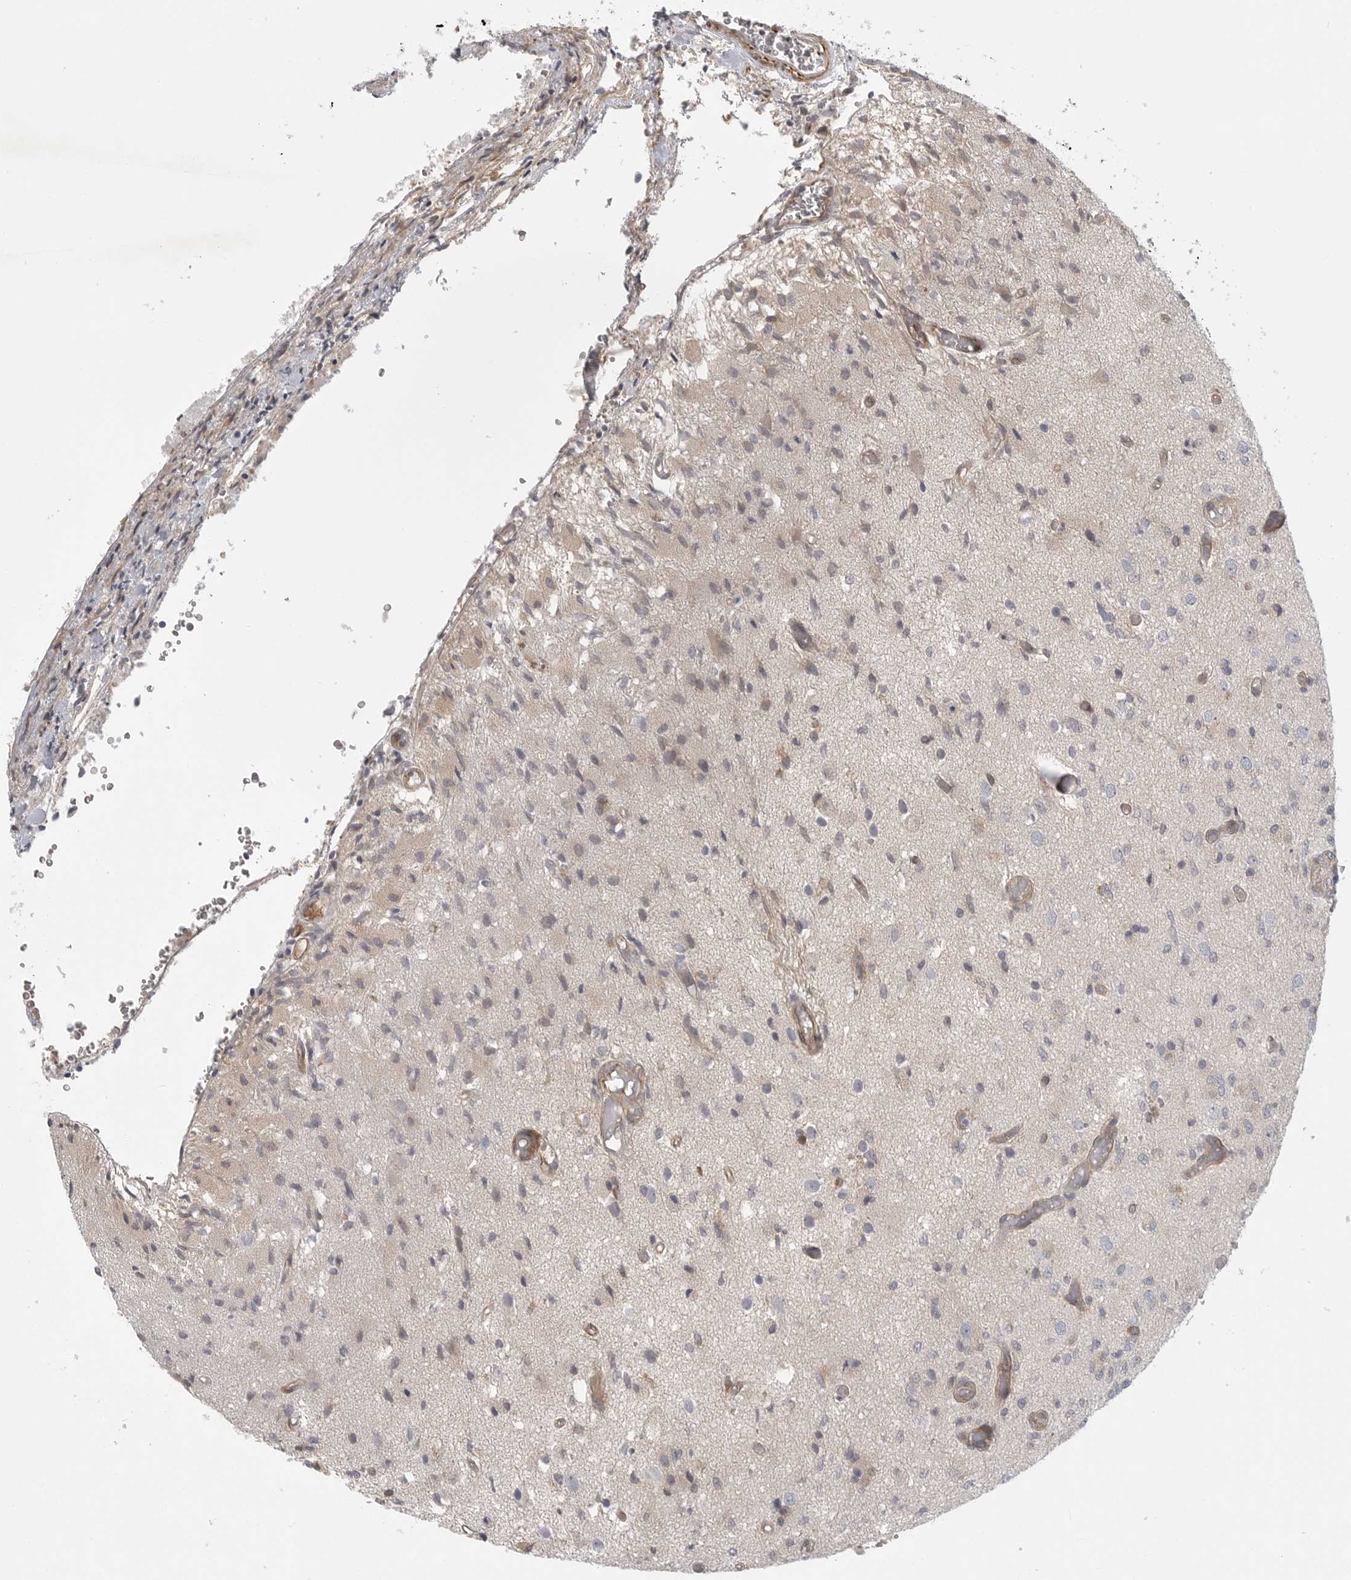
{"staining": {"intensity": "negative", "quantity": "none", "location": "none"}, "tissue": "glioma", "cell_type": "Tumor cells", "image_type": "cancer", "snomed": [{"axis": "morphology", "description": "Normal tissue, NOS"}, {"axis": "morphology", "description": "Glioma, malignant, High grade"}, {"axis": "topography", "description": "Cerebral cortex"}], "caption": "Protein analysis of glioma displays no significant positivity in tumor cells.", "gene": "CERS2", "patient": {"sex": "male", "age": 77}}